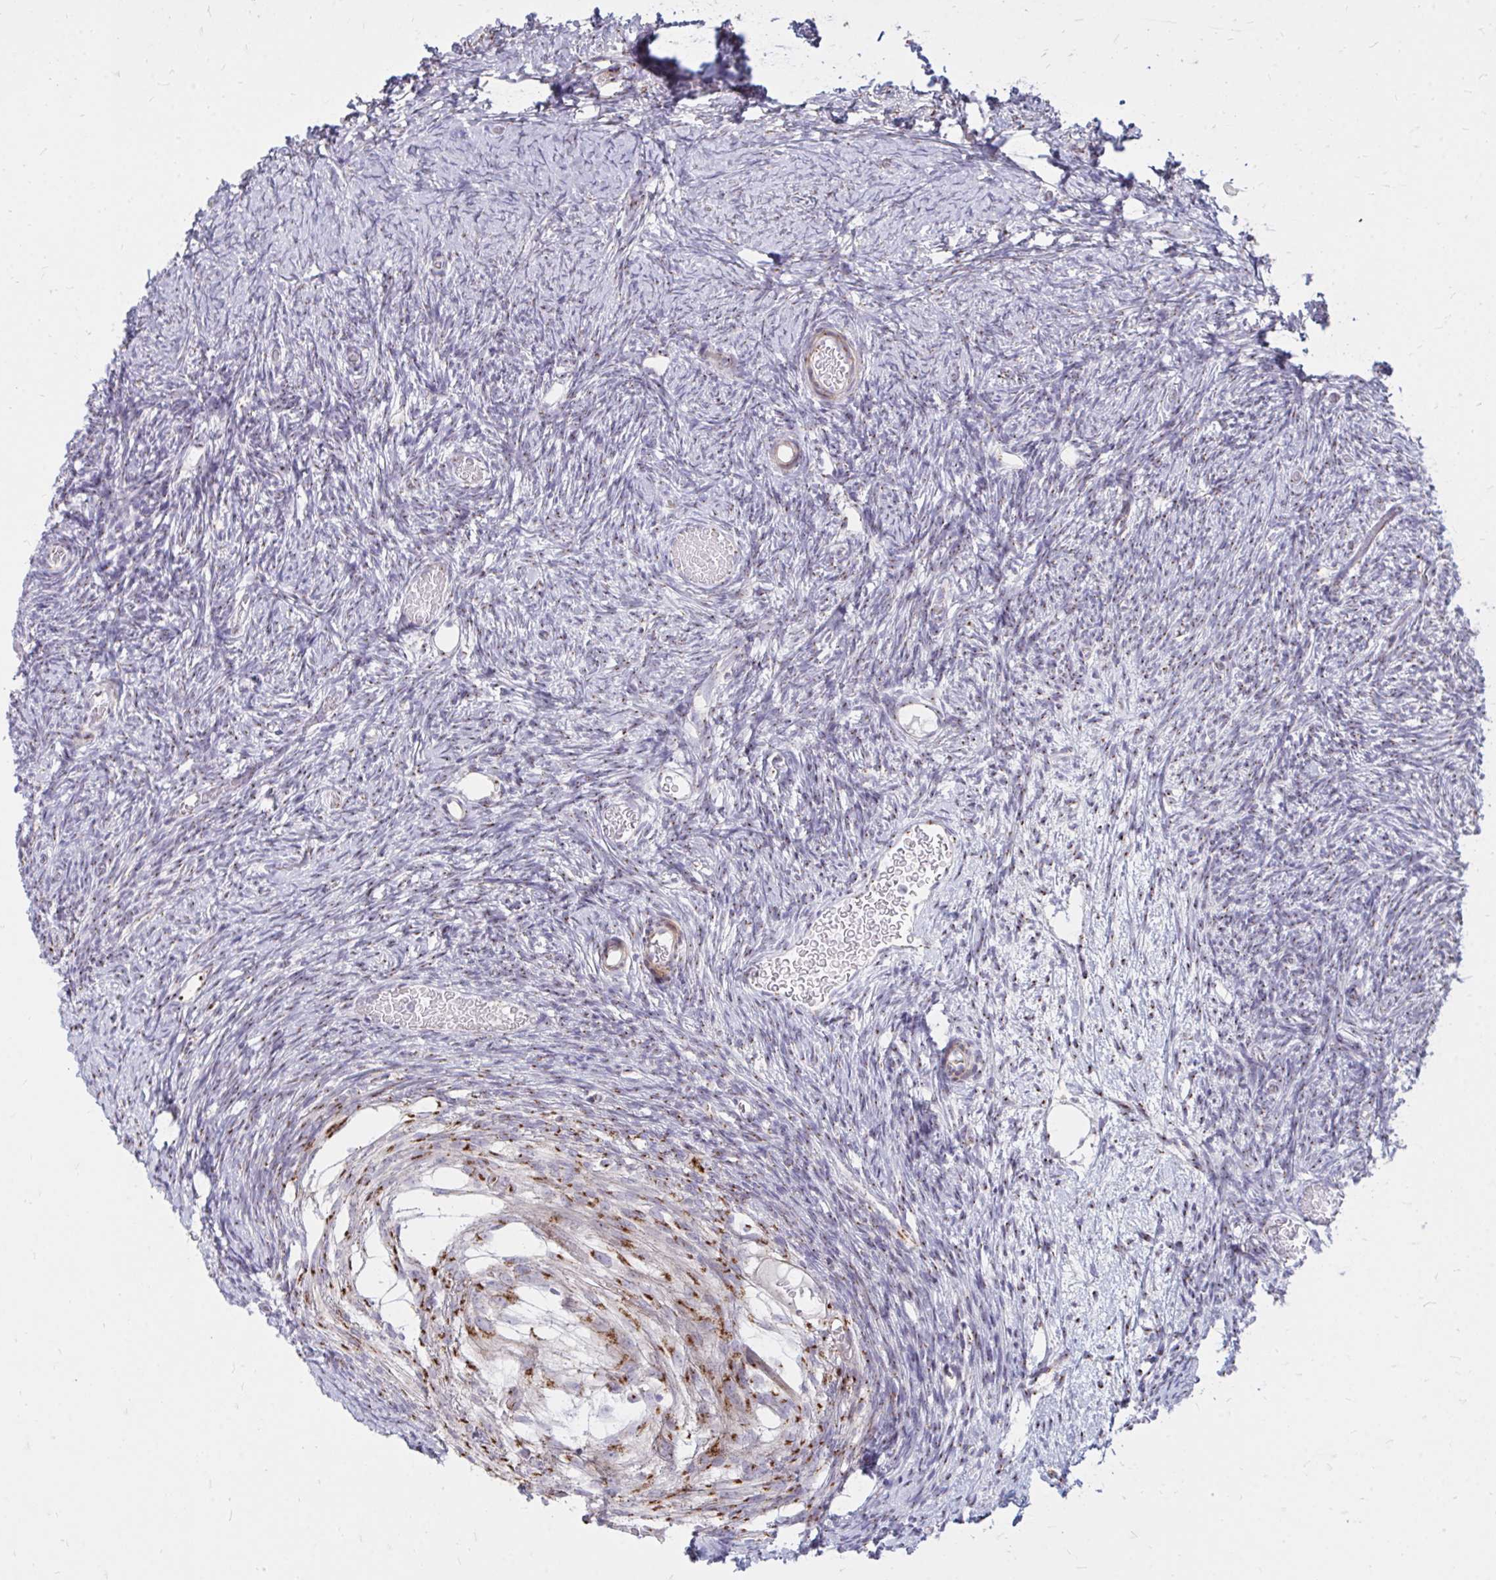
{"staining": {"intensity": "negative", "quantity": "none", "location": "none"}, "tissue": "ovary", "cell_type": "Ovarian stroma cells", "image_type": "normal", "snomed": [{"axis": "morphology", "description": "Normal tissue, NOS"}, {"axis": "topography", "description": "Ovary"}], "caption": "Immunohistochemistry histopathology image of normal ovary stained for a protein (brown), which reveals no expression in ovarian stroma cells. (DAB (3,3'-diaminobenzidine) immunohistochemistry visualized using brightfield microscopy, high magnification).", "gene": "RAB6A", "patient": {"sex": "female", "age": 39}}